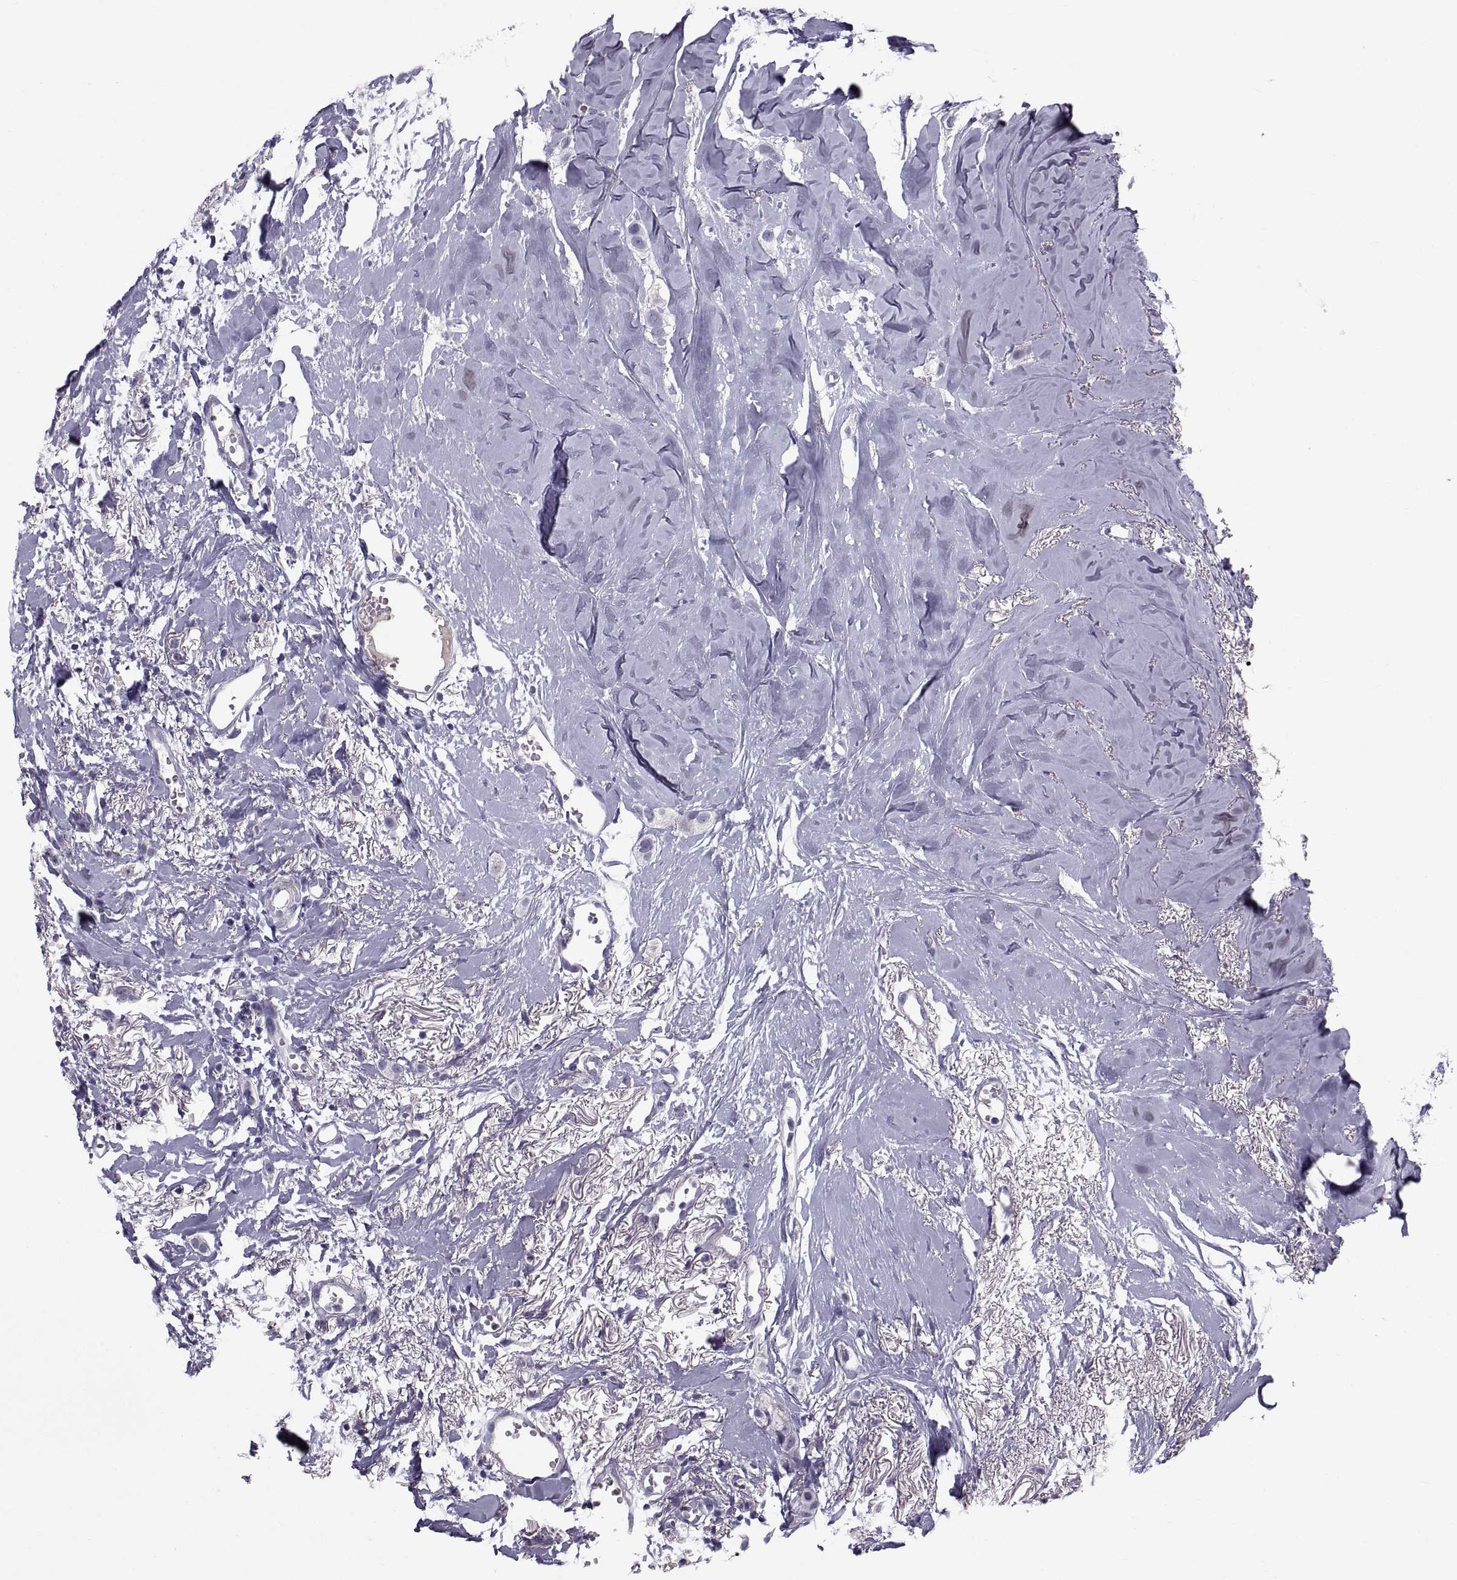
{"staining": {"intensity": "negative", "quantity": "none", "location": "none"}, "tissue": "breast cancer", "cell_type": "Tumor cells", "image_type": "cancer", "snomed": [{"axis": "morphology", "description": "Duct carcinoma"}, {"axis": "topography", "description": "Breast"}], "caption": "Human breast cancer (invasive ductal carcinoma) stained for a protein using IHC demonstrates no positivity in tumor cells.", "gene": "PDZRN4", "patient": {"sex": "female", "age": 85}}